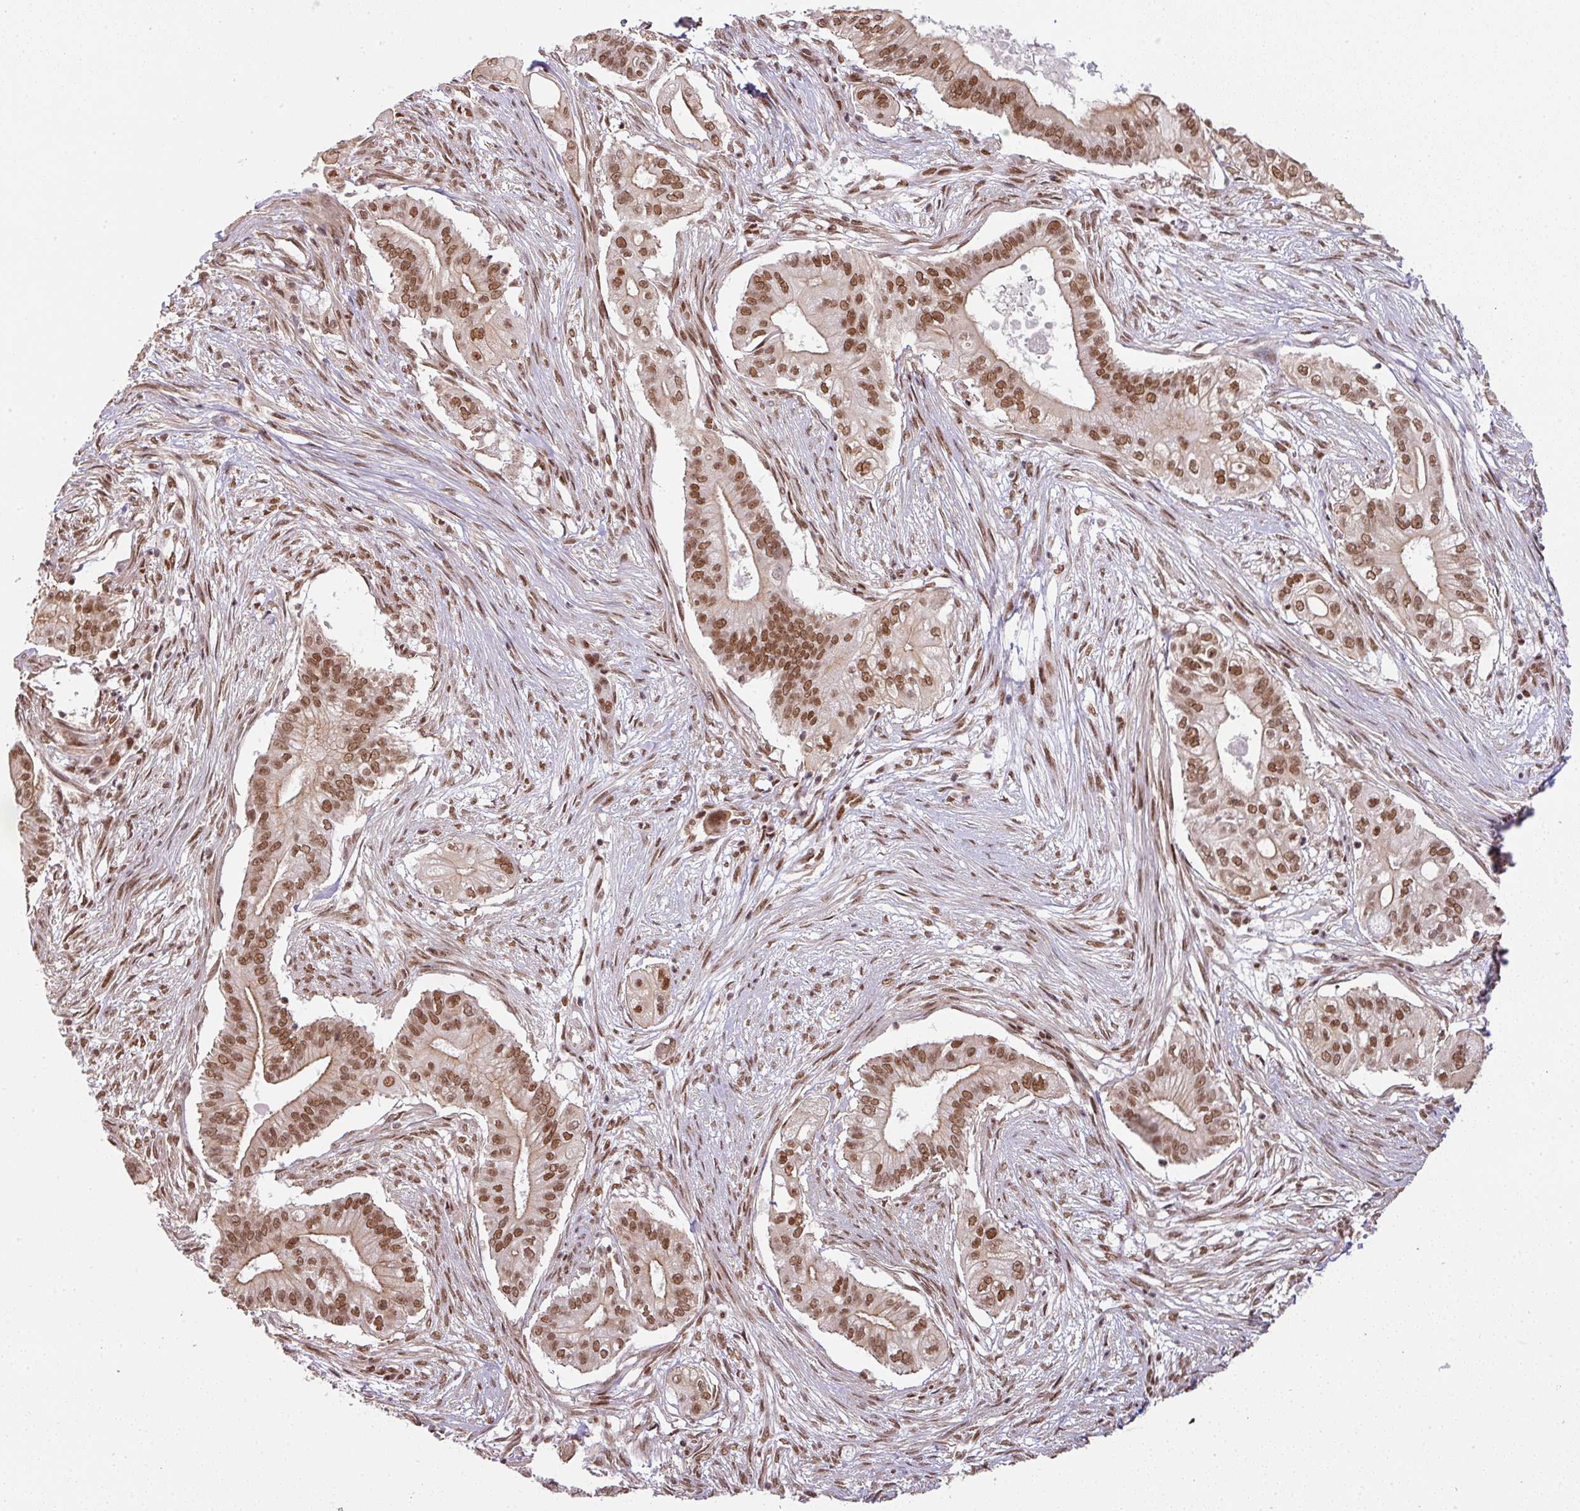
{"staining": {"intensity": "moderate", "quantity": ">75%", "location": "cytoplasmic/membranous,nuclear"}, "tissue": "pancreatic cancer", "cell_type": "Tumor cells", "image_type": "cancer", "snomed": [{"axis": "morphology", "description": "Adenocarcinoma, NOS"}, {"axis": "topography", "description": "Pancreas"}], "caption": "Immunohistochemistry staining of pancreatic cancer (adenocarcinoma), which demonstrates medium levels of moderate cytoplasmic/membranous and nuclear expression in about >75% of tumor cells indicating moderate cytoplasmic/membranous and nuclear protein staining. The staining was performed using DAB (brown) for protein detection and nuclei were counterstained in hematoxylin (blue).", "gene": "NCOA5", "patient": {"sex": "female", "age": 68}}